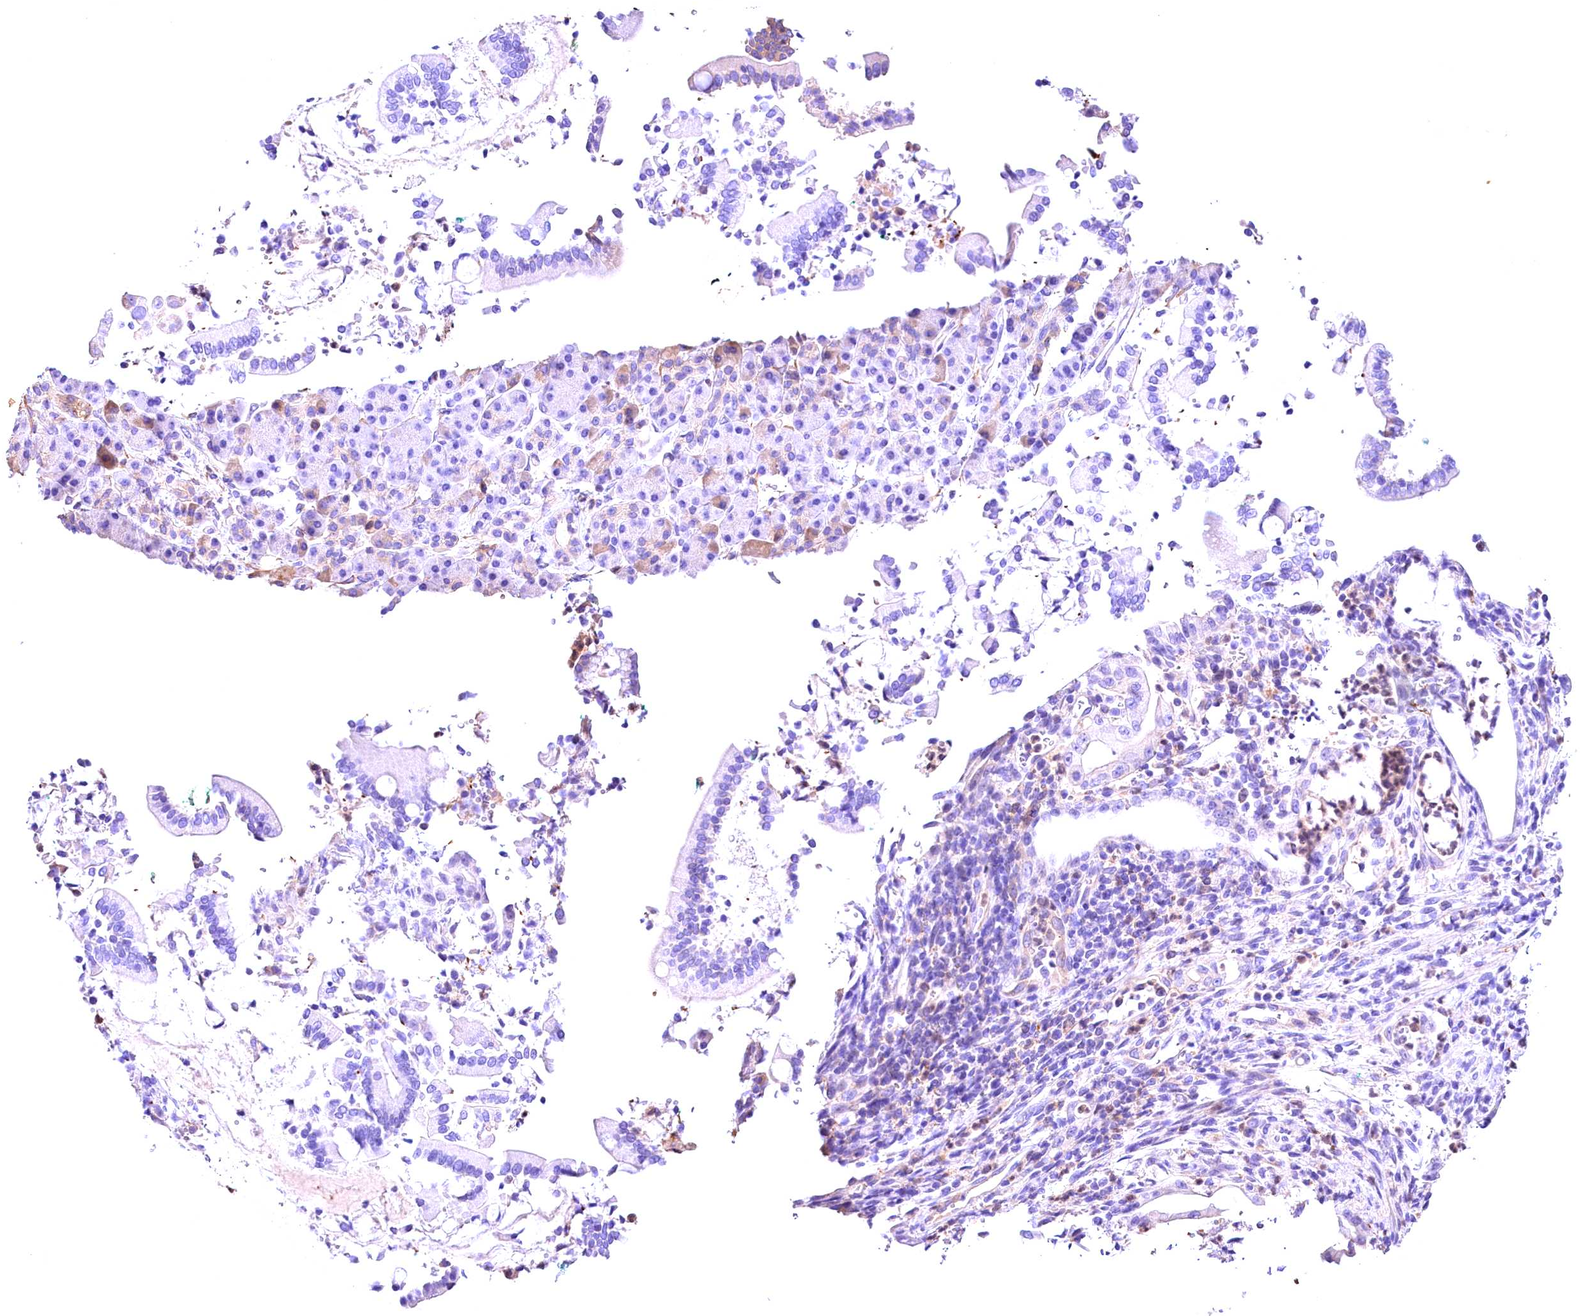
{"staining": {"intensity": "weak", "quantity": "<25%", "location": "cytoplasmic/membranous"}, "tissue": "pancreatic cancer", "cell_type": "Tumor cells", "image_type": "cancer", "snomed": [{"axis": "morphology", "description": "Normal tissue, NOS"}, {"axis": "morphology", "description": "Adenocarcinoma, NOS"}, {"axis": "topography", "description": "Pancreas"}], "caption": "Protein analysis of adenocarcinoma (pancreatic) reveals no significant positivity in tumor cells. (Stains: DAB (3,3'-diaminobenzidine) immunohistochemistry with hematoxylin counter stain, Microscopy: brightfield microscopy at high magnification).", "gene": "ARMC6", "patient": {"sex": "female", "age": 55}}